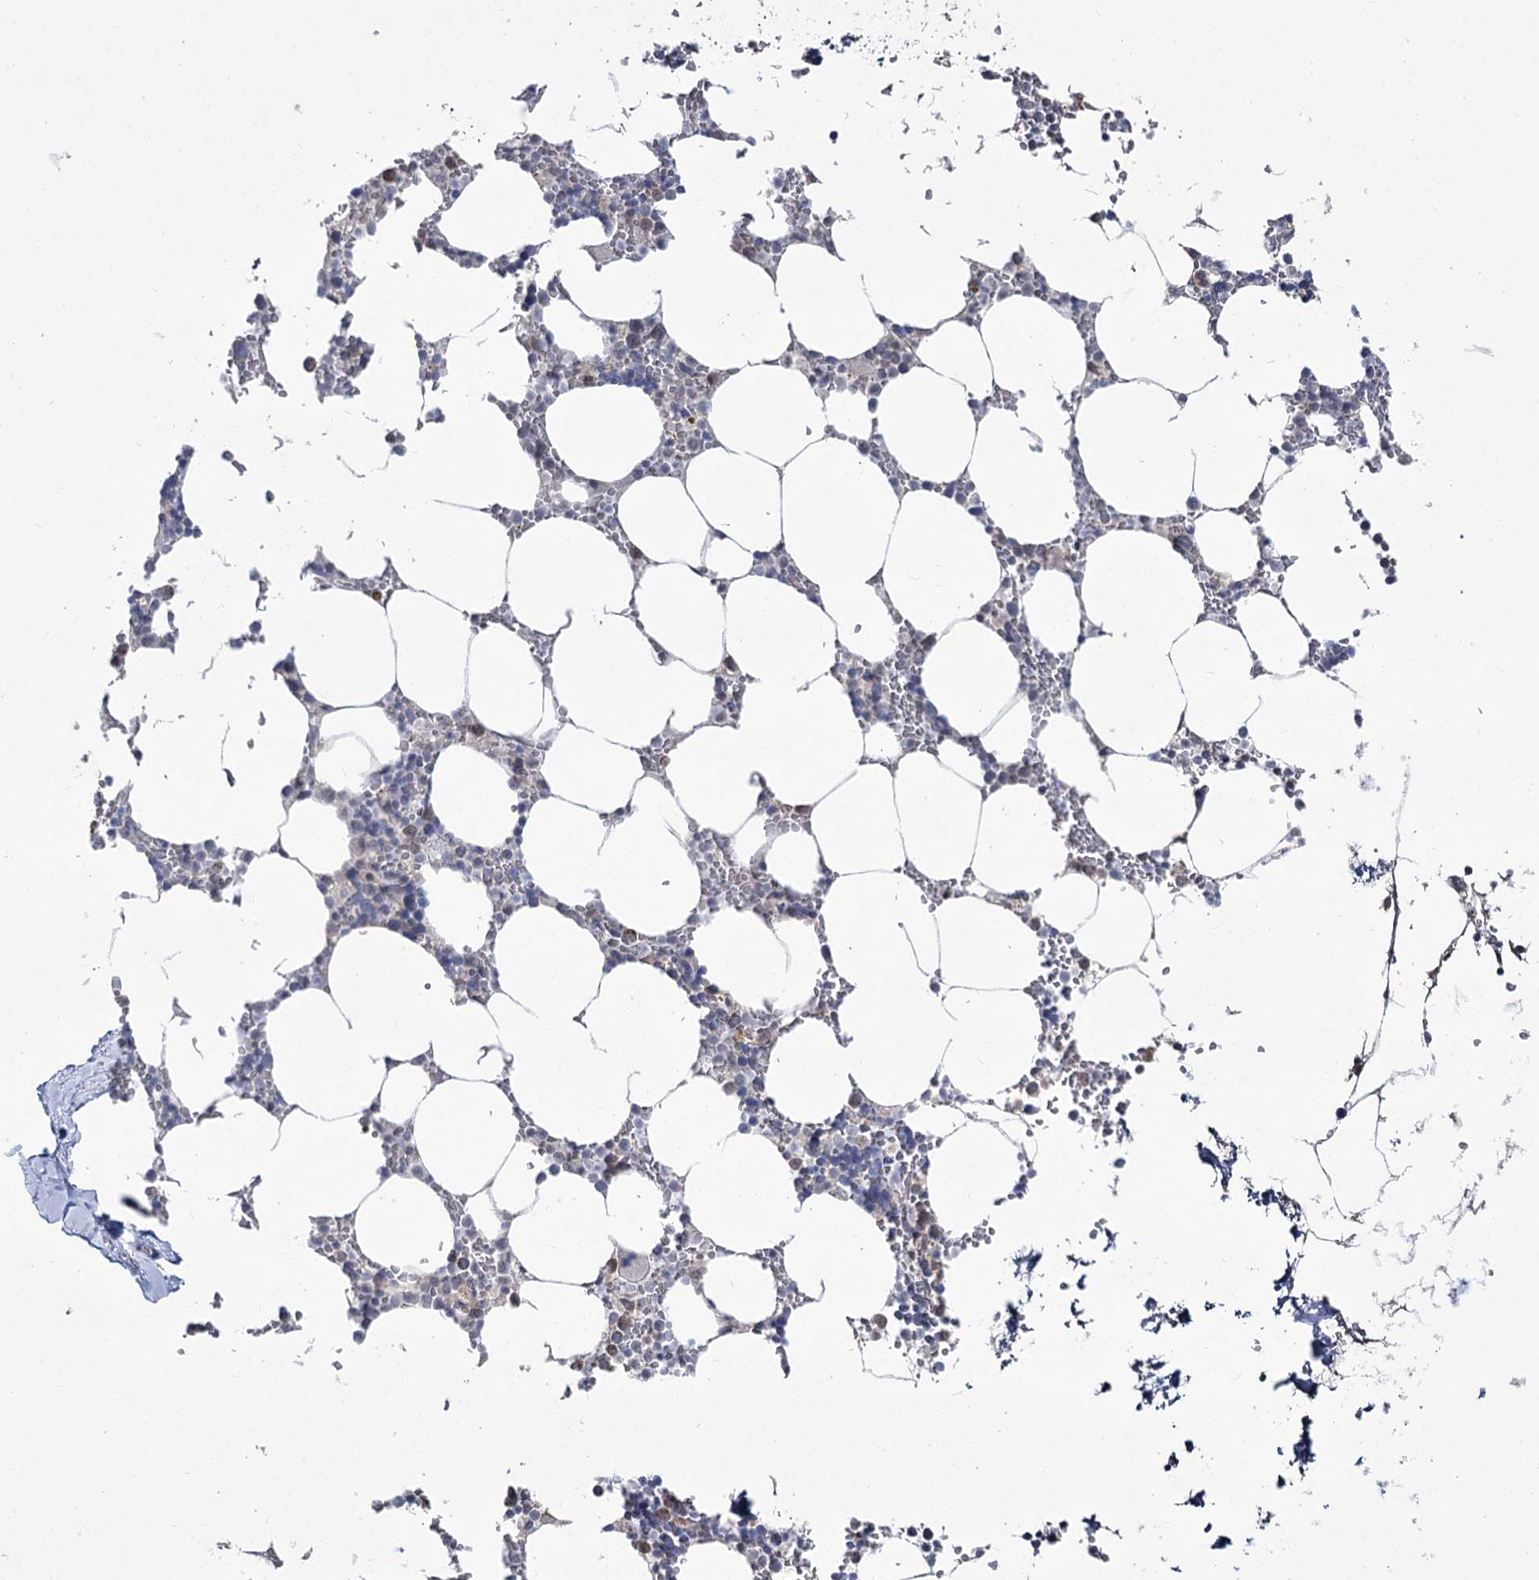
{"staining": {"intensity": "weak", "quantity": "<25%", "location": "cytoplasmic/membranous"}, "tissue": "bone marrow", "cell_type": "Hematopoietic cells", "image_type": "normal", "snomed": [{"axis": "morphology", "description": "Normal tissue, NOS"}, {"axis": "topography", "description": "Bone marrow"}], "caption": "DAB immunohistochemical staining of unremarkable bone marrow exhibits no significant positivity in hematopoietic cells.", "gene": "PHYHIPL", "patient": {"sex": "male", "age": 70}}